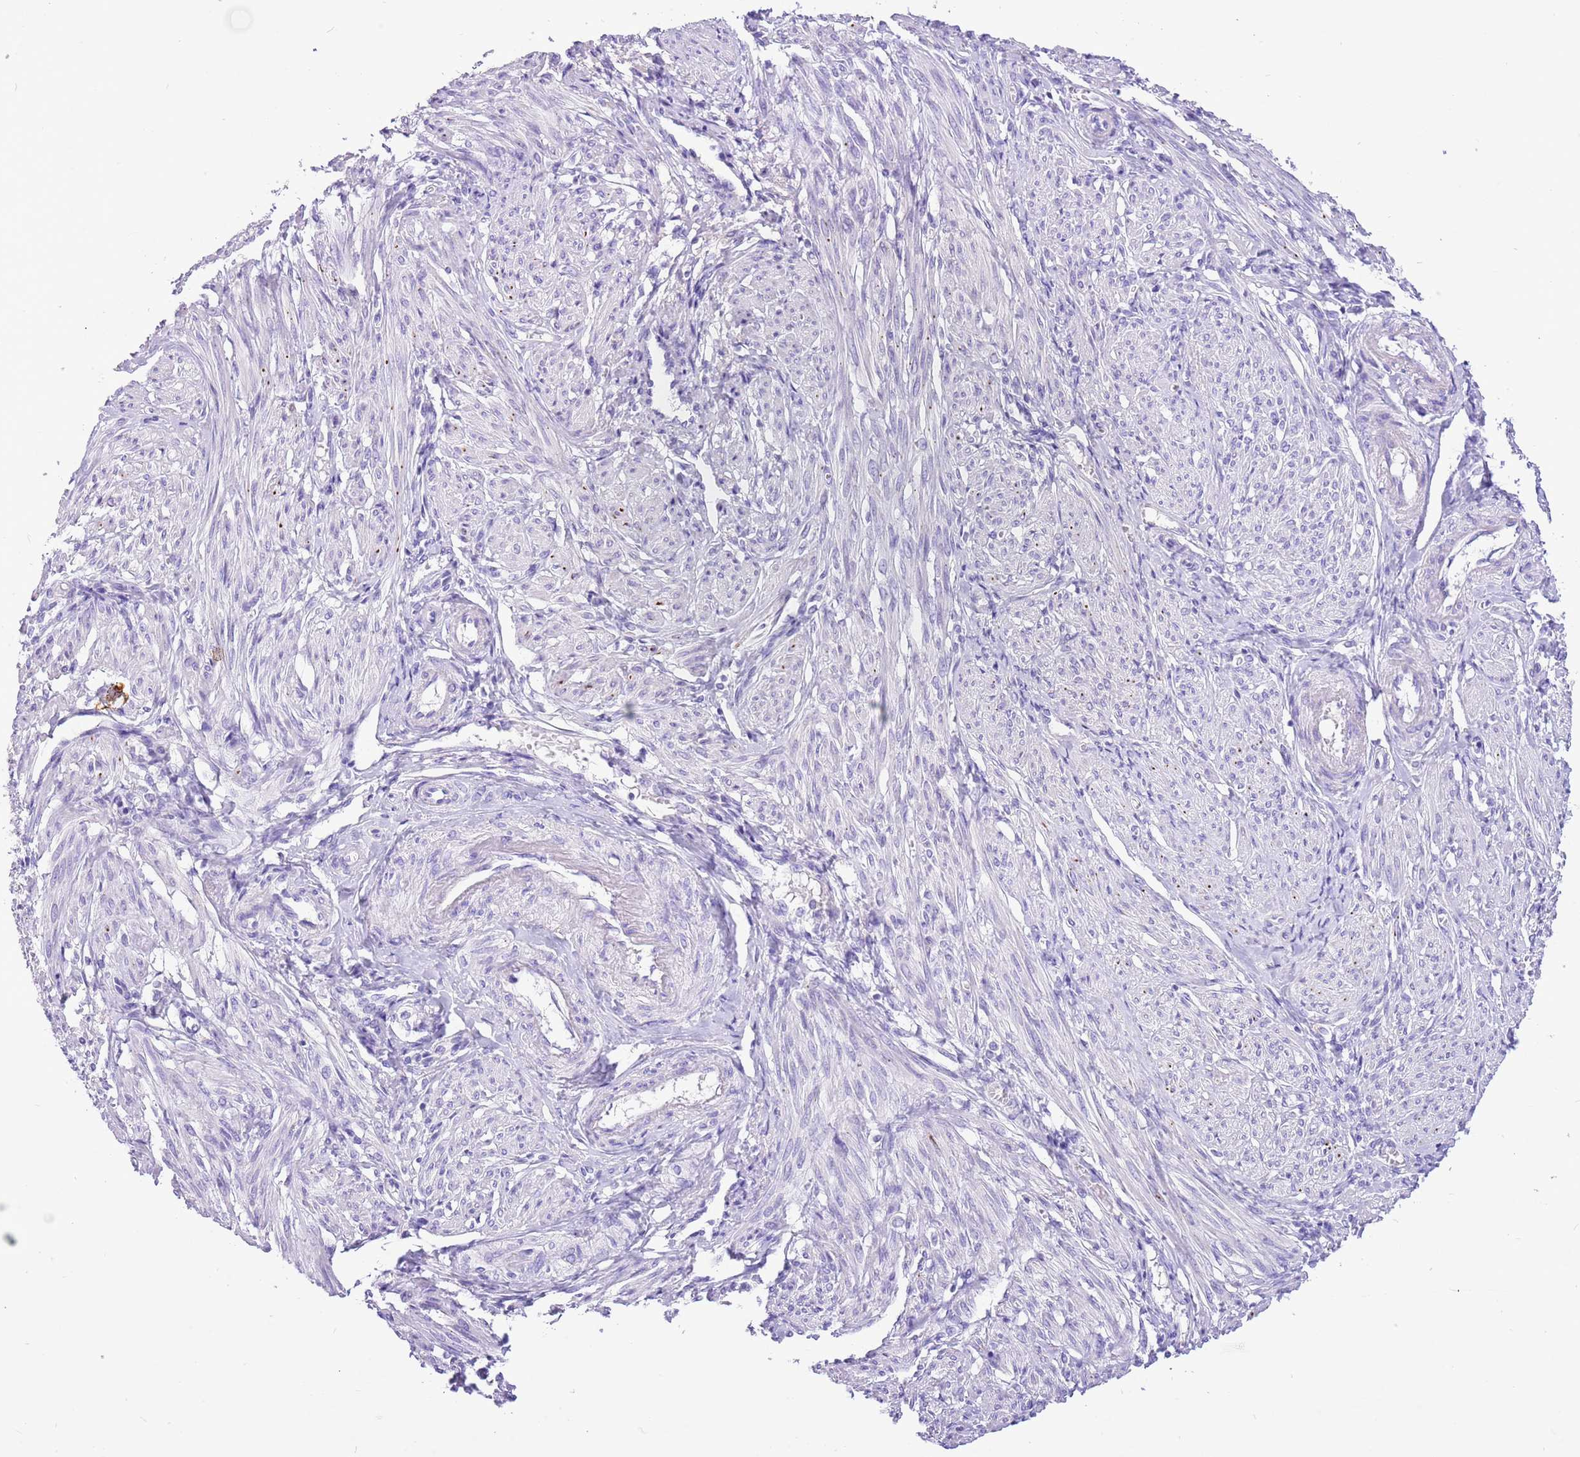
{"staining": {"intensity": "negative", "quantity": "none", "location": "none"}, "tissue": "smooth muscle", "cell_type": "Smooth muscle cells", "image_type": "normal", "snomed": [{"axis": "morphology", "description": "Normal tissue, NOS"}, {"axis": "topography", "description": "Smooth muscle"}], "caption": "Immunohistochemistry (IHC) micrograph of benign smooth muscle stained for a protein (brown), which demonstrates no positivity in smooth muscle cells. (DAB immunohistochemistry (IHC), high magnification).", "gene": "R3HDM4", "patient": {"sex": "female", "age": 39}}